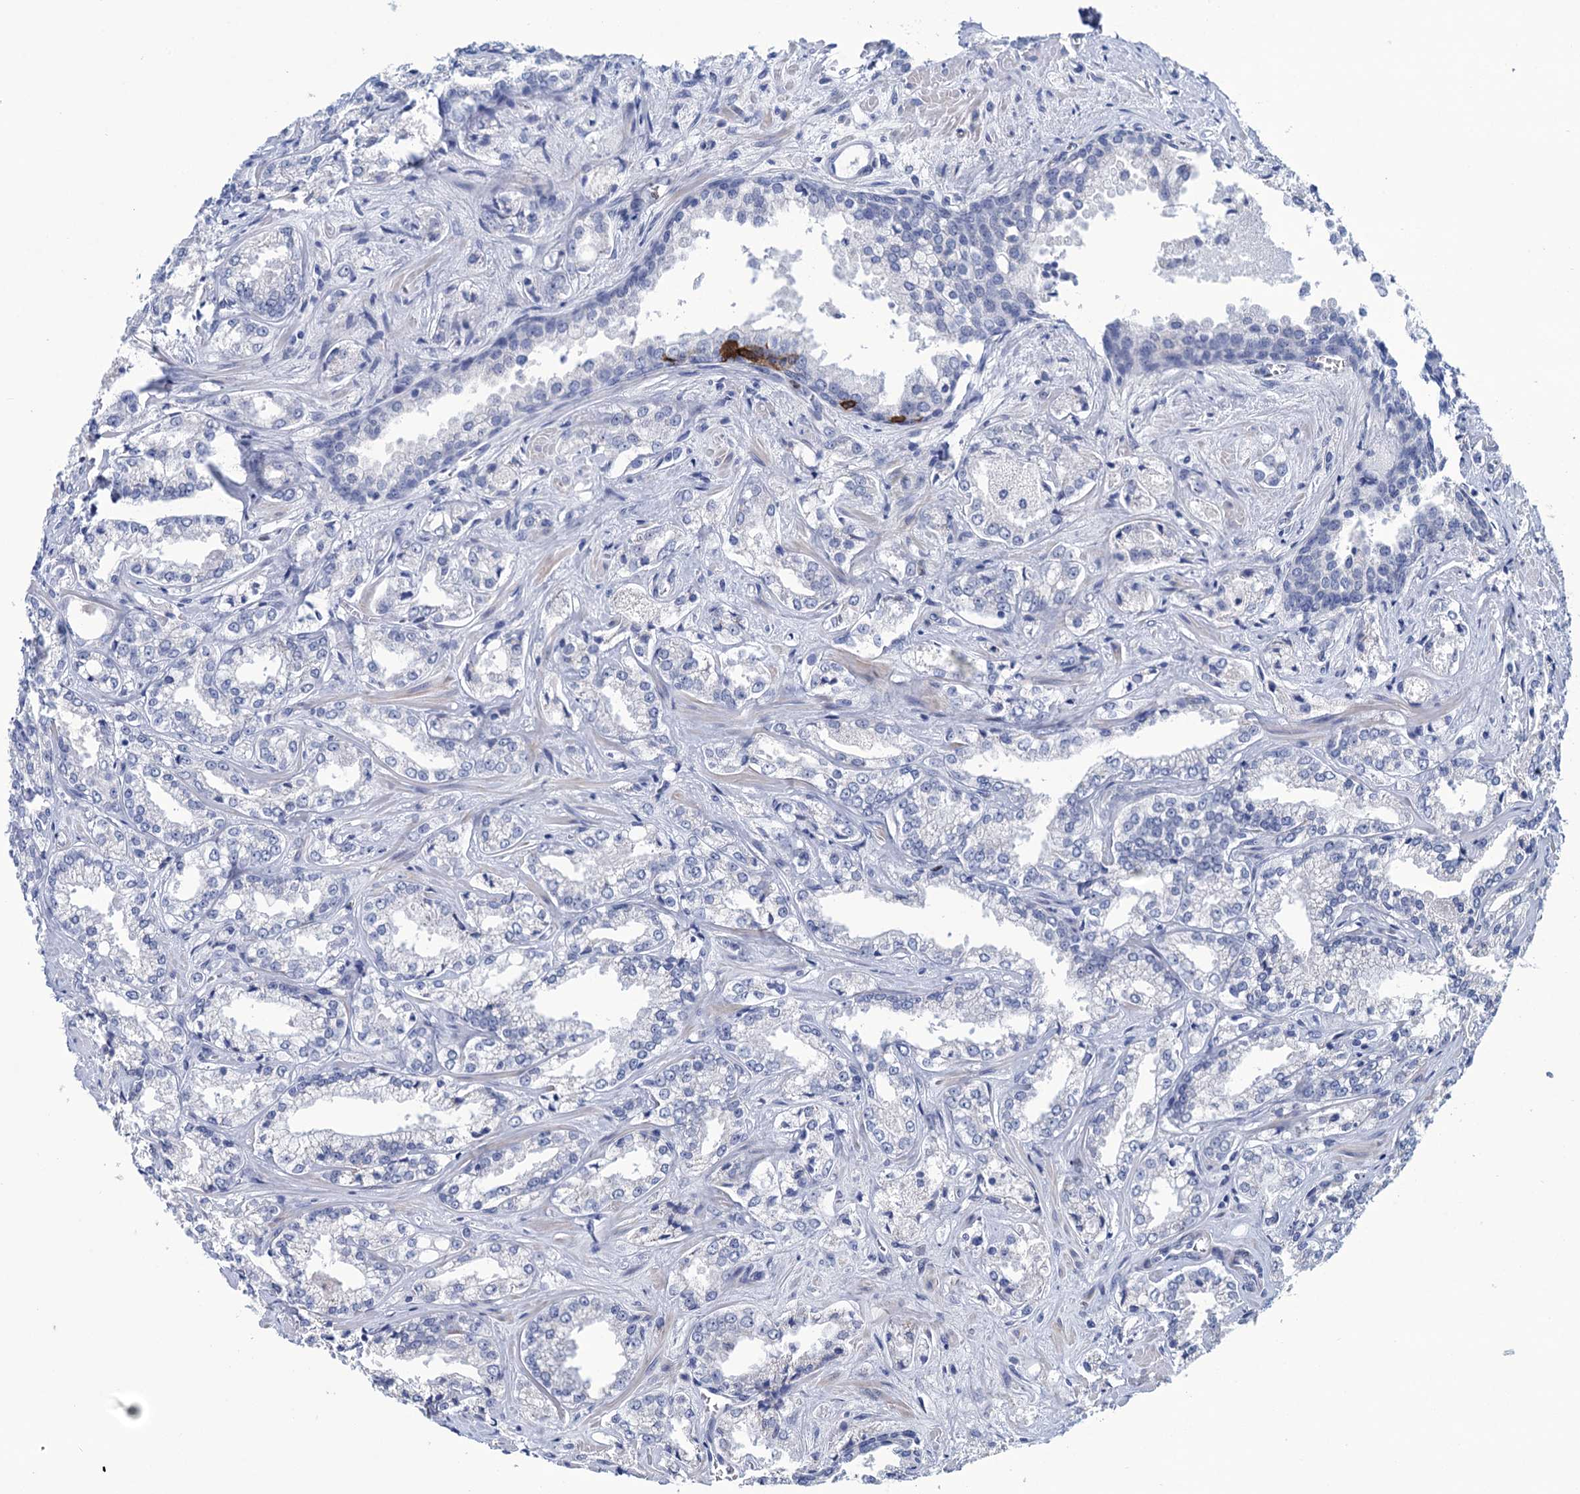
{"staining": {"intensity": "negative", "quantity": "none", "location": "none"}, "tissue": "prostate cancer", "cell_type": "Tumor cells", "image_type": "cancer", "snomed": [{"axis": "morphology", "description": "Adenocarcinoma, Low grade"}, {"axis": "topography", "description": "Prostate"}], "caption": "Protein analysis of prostate adenocarcinoma (low-grade) shows no significant positivity in tumor cells. (Brightfield microscopy of DAB IHC at high magnification).", "gene": "RHCG", "patient": {"sex": "male", "age": 47}}